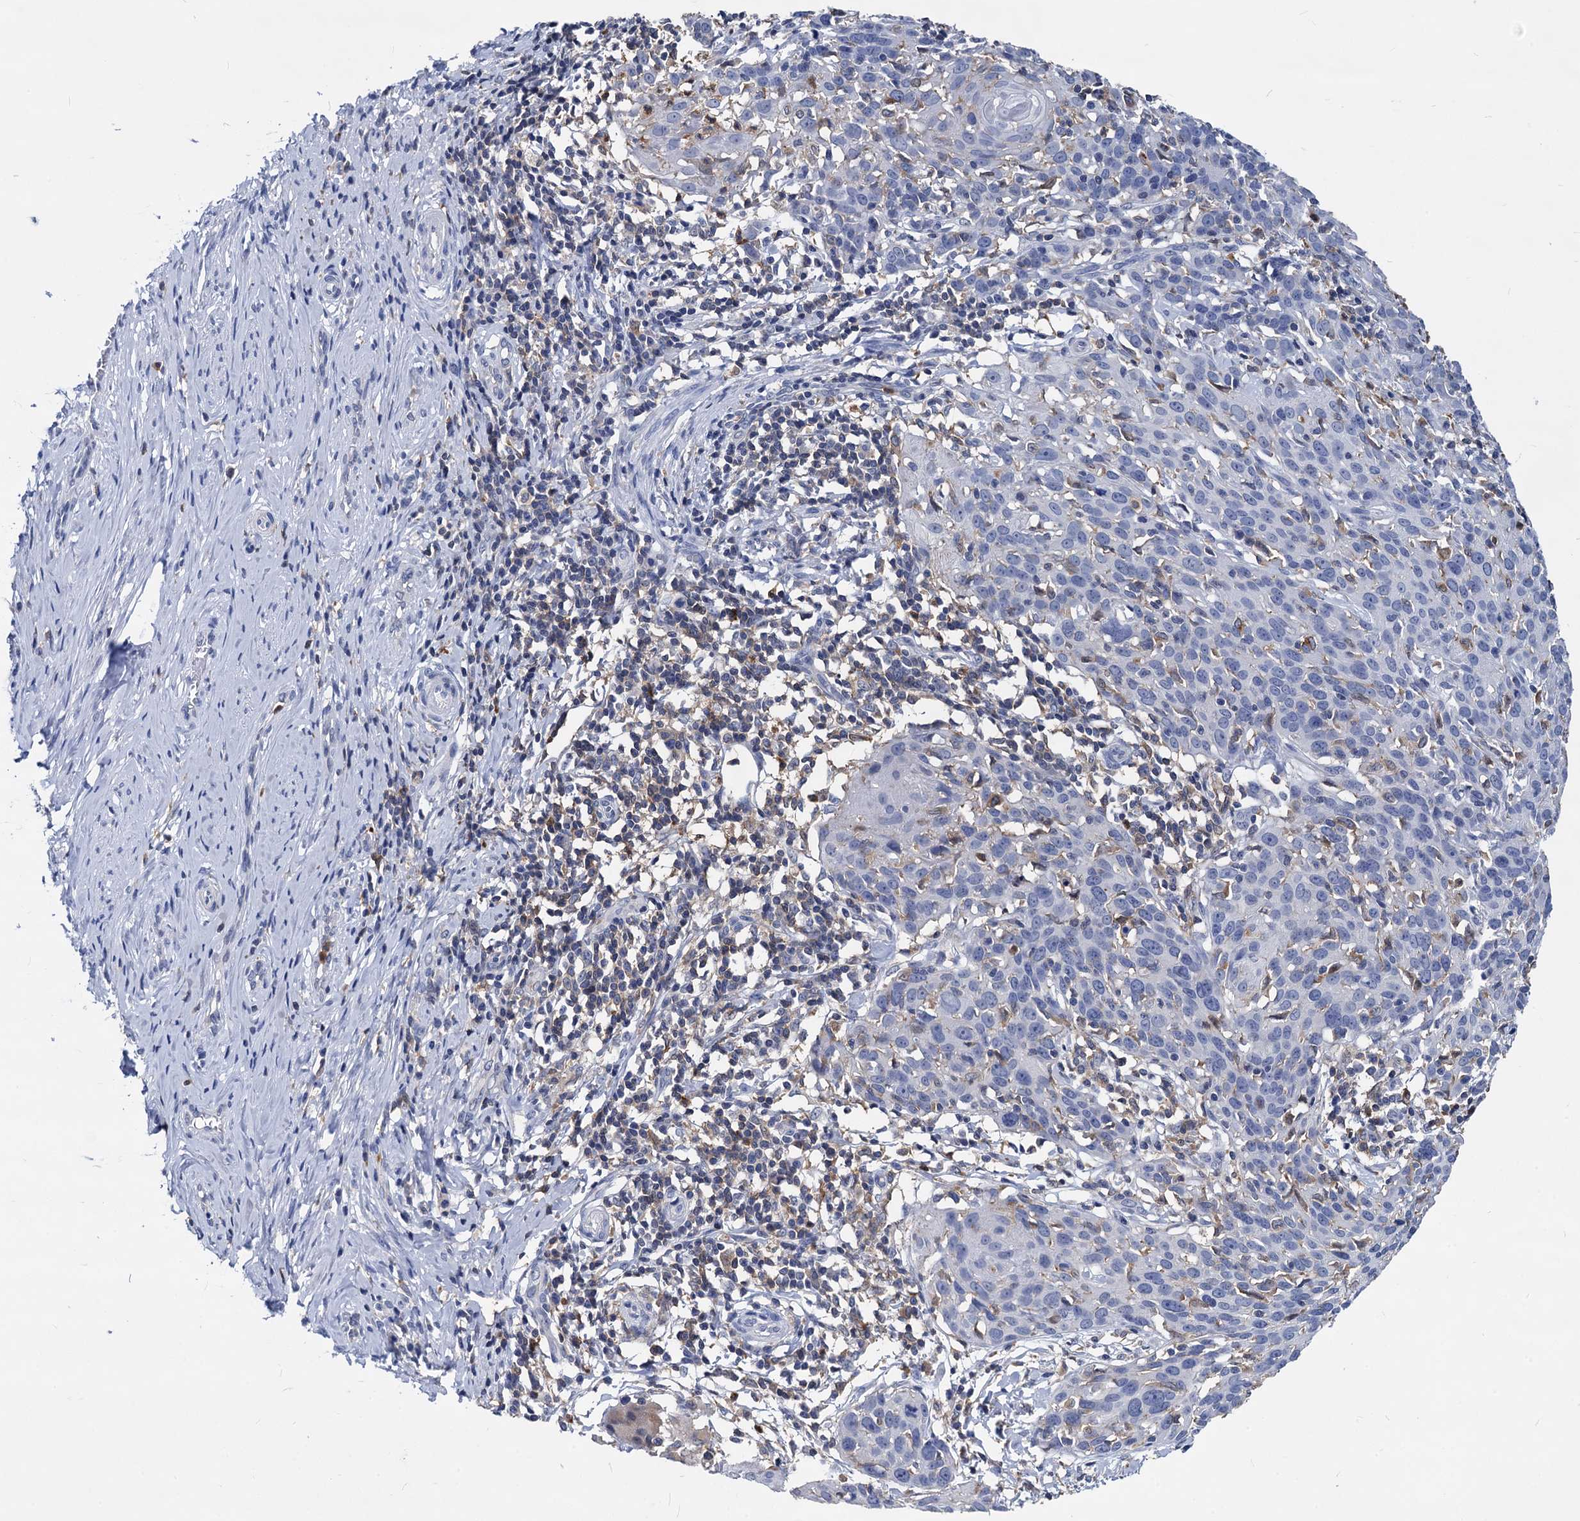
{"staining": {"intensity": "negative", "quantity": "none", "location": "none"}, "tissue": "cervical cancer", "cell_type": "Tumor cells", "image_type": "cancer", "snomed": [{"axis": "morphology", "description": "Squamous cell carcinoma, NOS"}, {"axis": "topography", "description": "Cervix"}], "caption": "Image shows no protein staining in tumor cells of cervical cancer (squamous cell carcinoma) tissue.", "gene": "RHOG", "patient": {"sex": "female", "age": 50}}